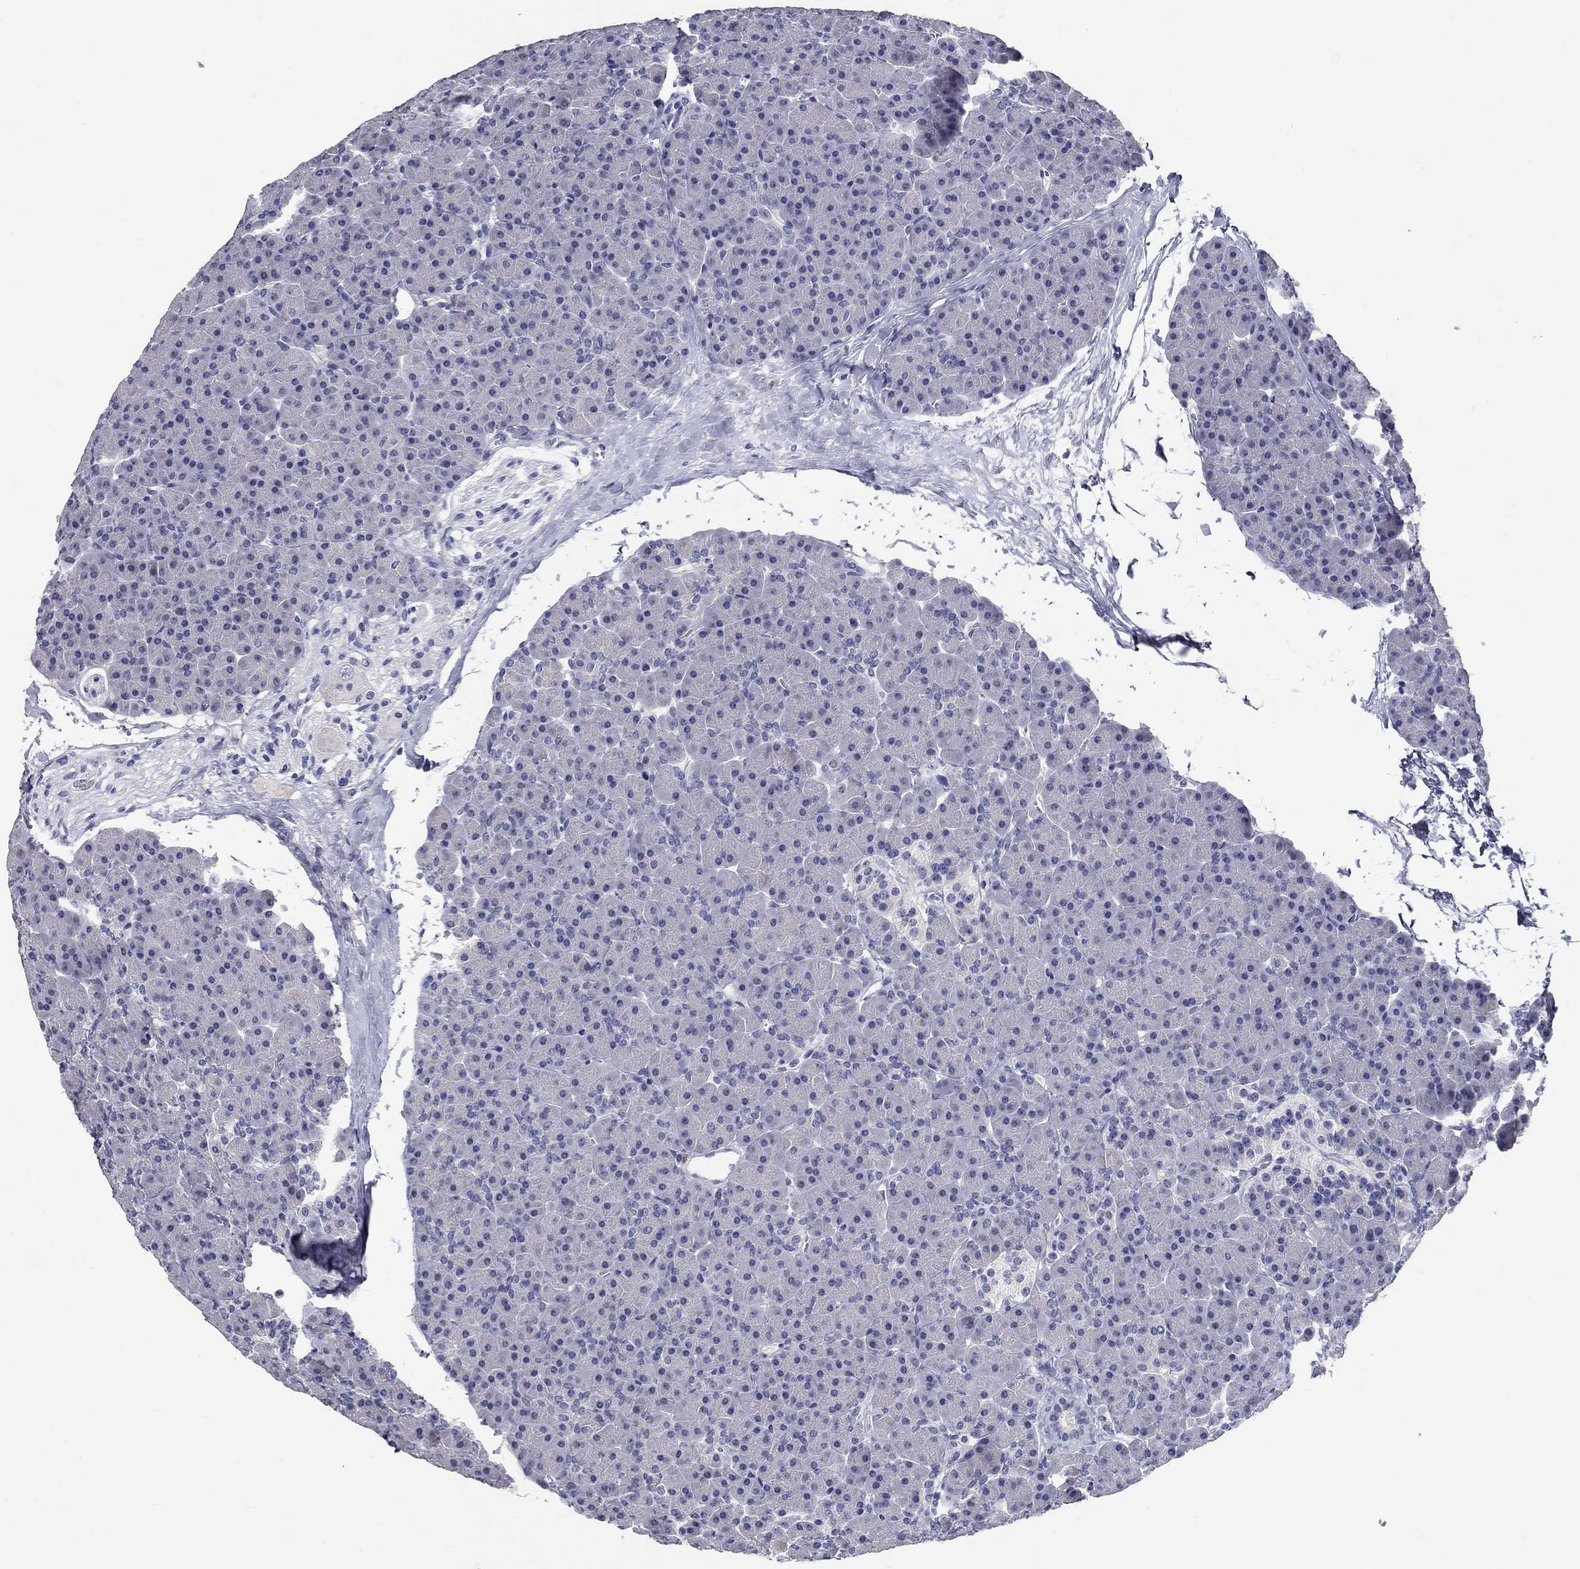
{"staining": {"intensity": "negative", "quantity": "none", "location": "none"}, "tissue": "pancreas", "cell_type": "Exocrine glandular cells", "image_type": "normal", "snomed": [{"axis": "morphology", "description": "Normal tissue, NOS"}, {"axis": "topography", "description": "Pancreas"}], "caption": "IHC image of benign pancreas: pancreas stained with DAB (3,3'-diaminobenzidine) shows no significant protein expression in exocrine glandular cells.", "gene": "POMC", "patient": {"sex": "female", "age": 44}}